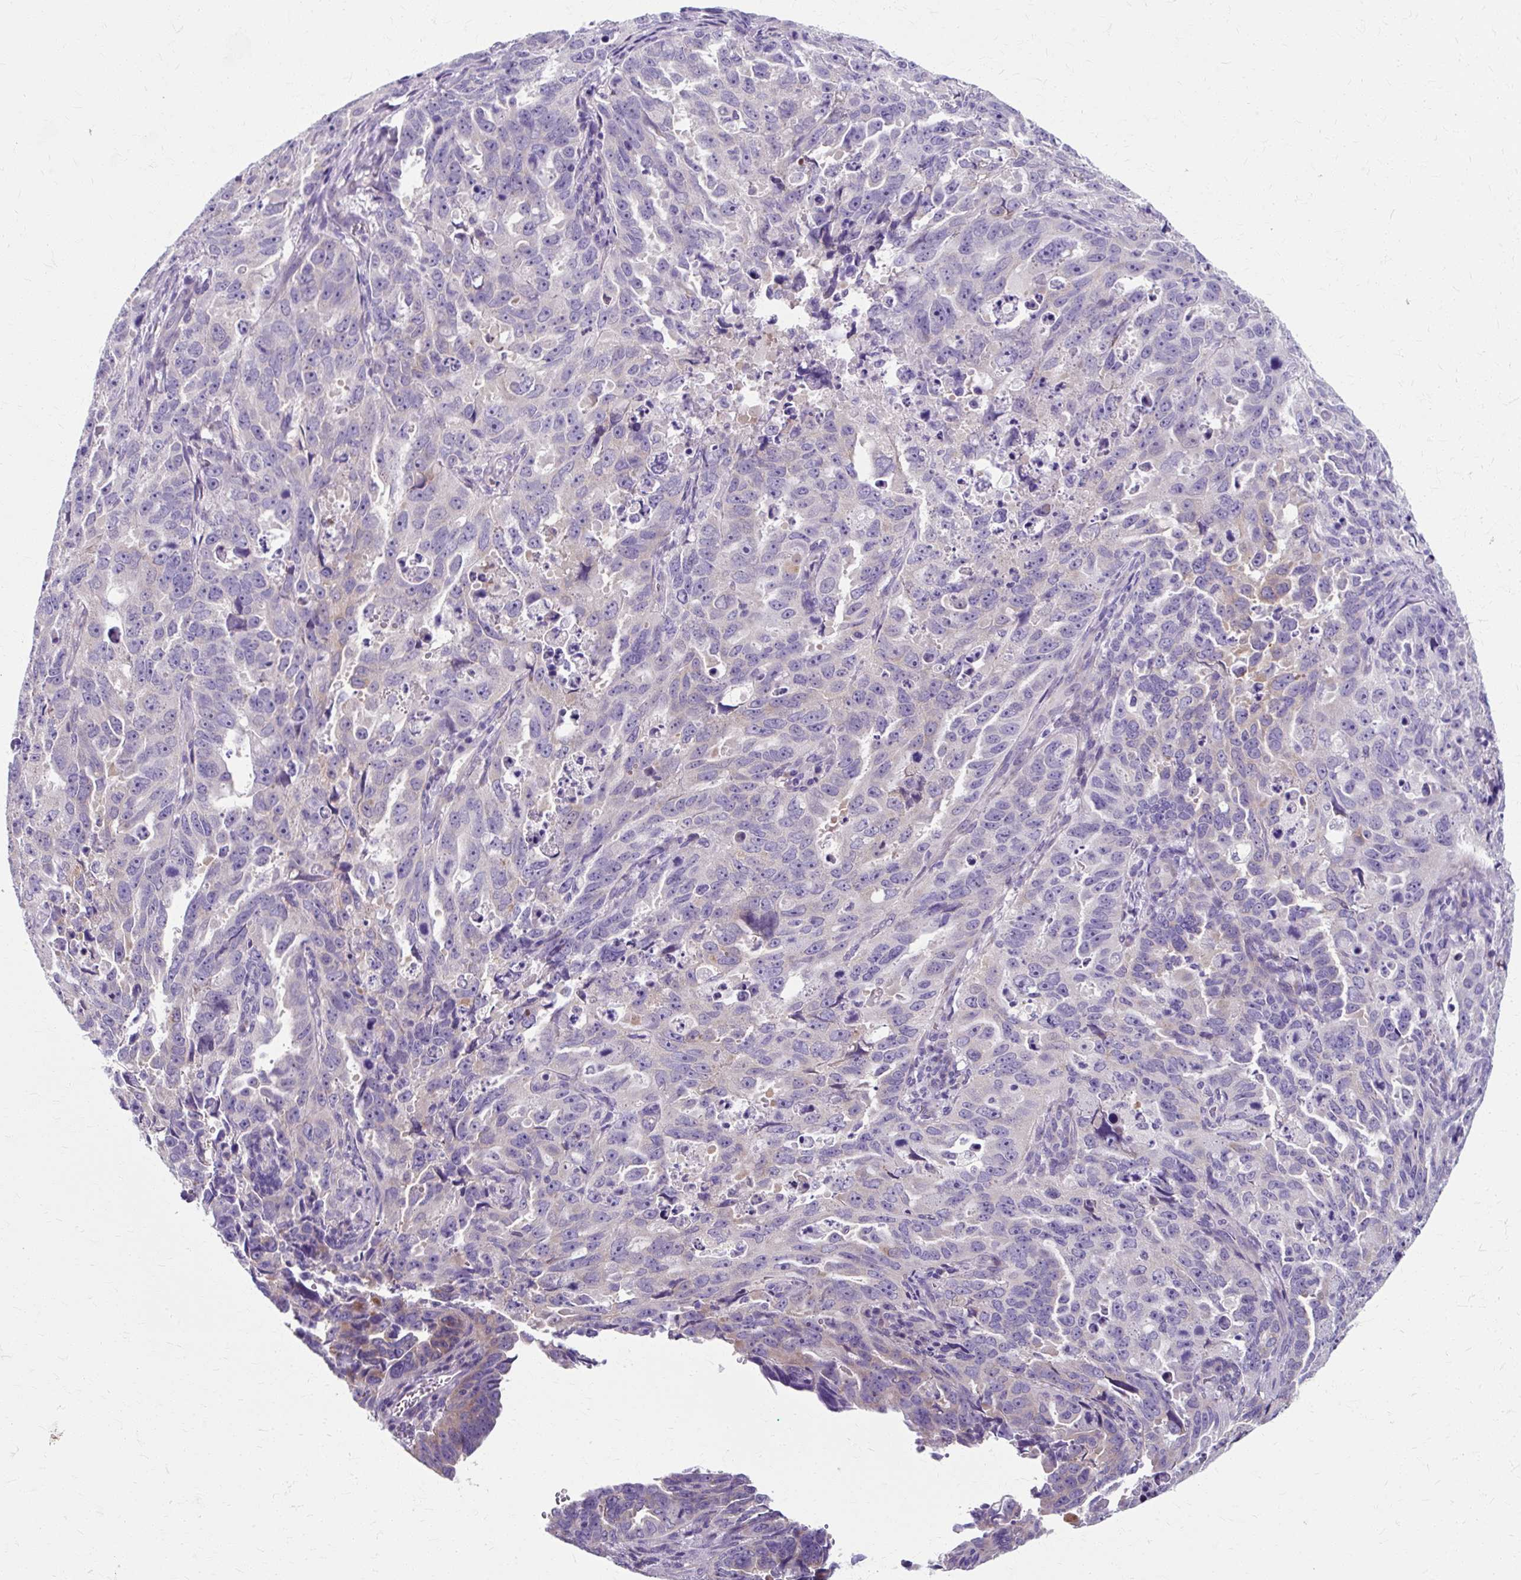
{"staining": {"intensity": "negative", "quantity": "none", "location": "none"}, "tissue": "endometrial cancer", "cell_type": "Tumor cells", "image_type": "cancer", "snomed": [{"axis": "morphology", "description": "Adenocarcinoma, NOS"}, {"axis": "topography", "description": "Endometrium"}], "caption": "Tumor cells show no significant protein positivity in endometrial cancer. The staining is performed using DAB brown chromogen with nuclei counter-stained in using hematoxylin.", "gene": "ZNF555", "patient": {"sex": "female", "age": 65}}